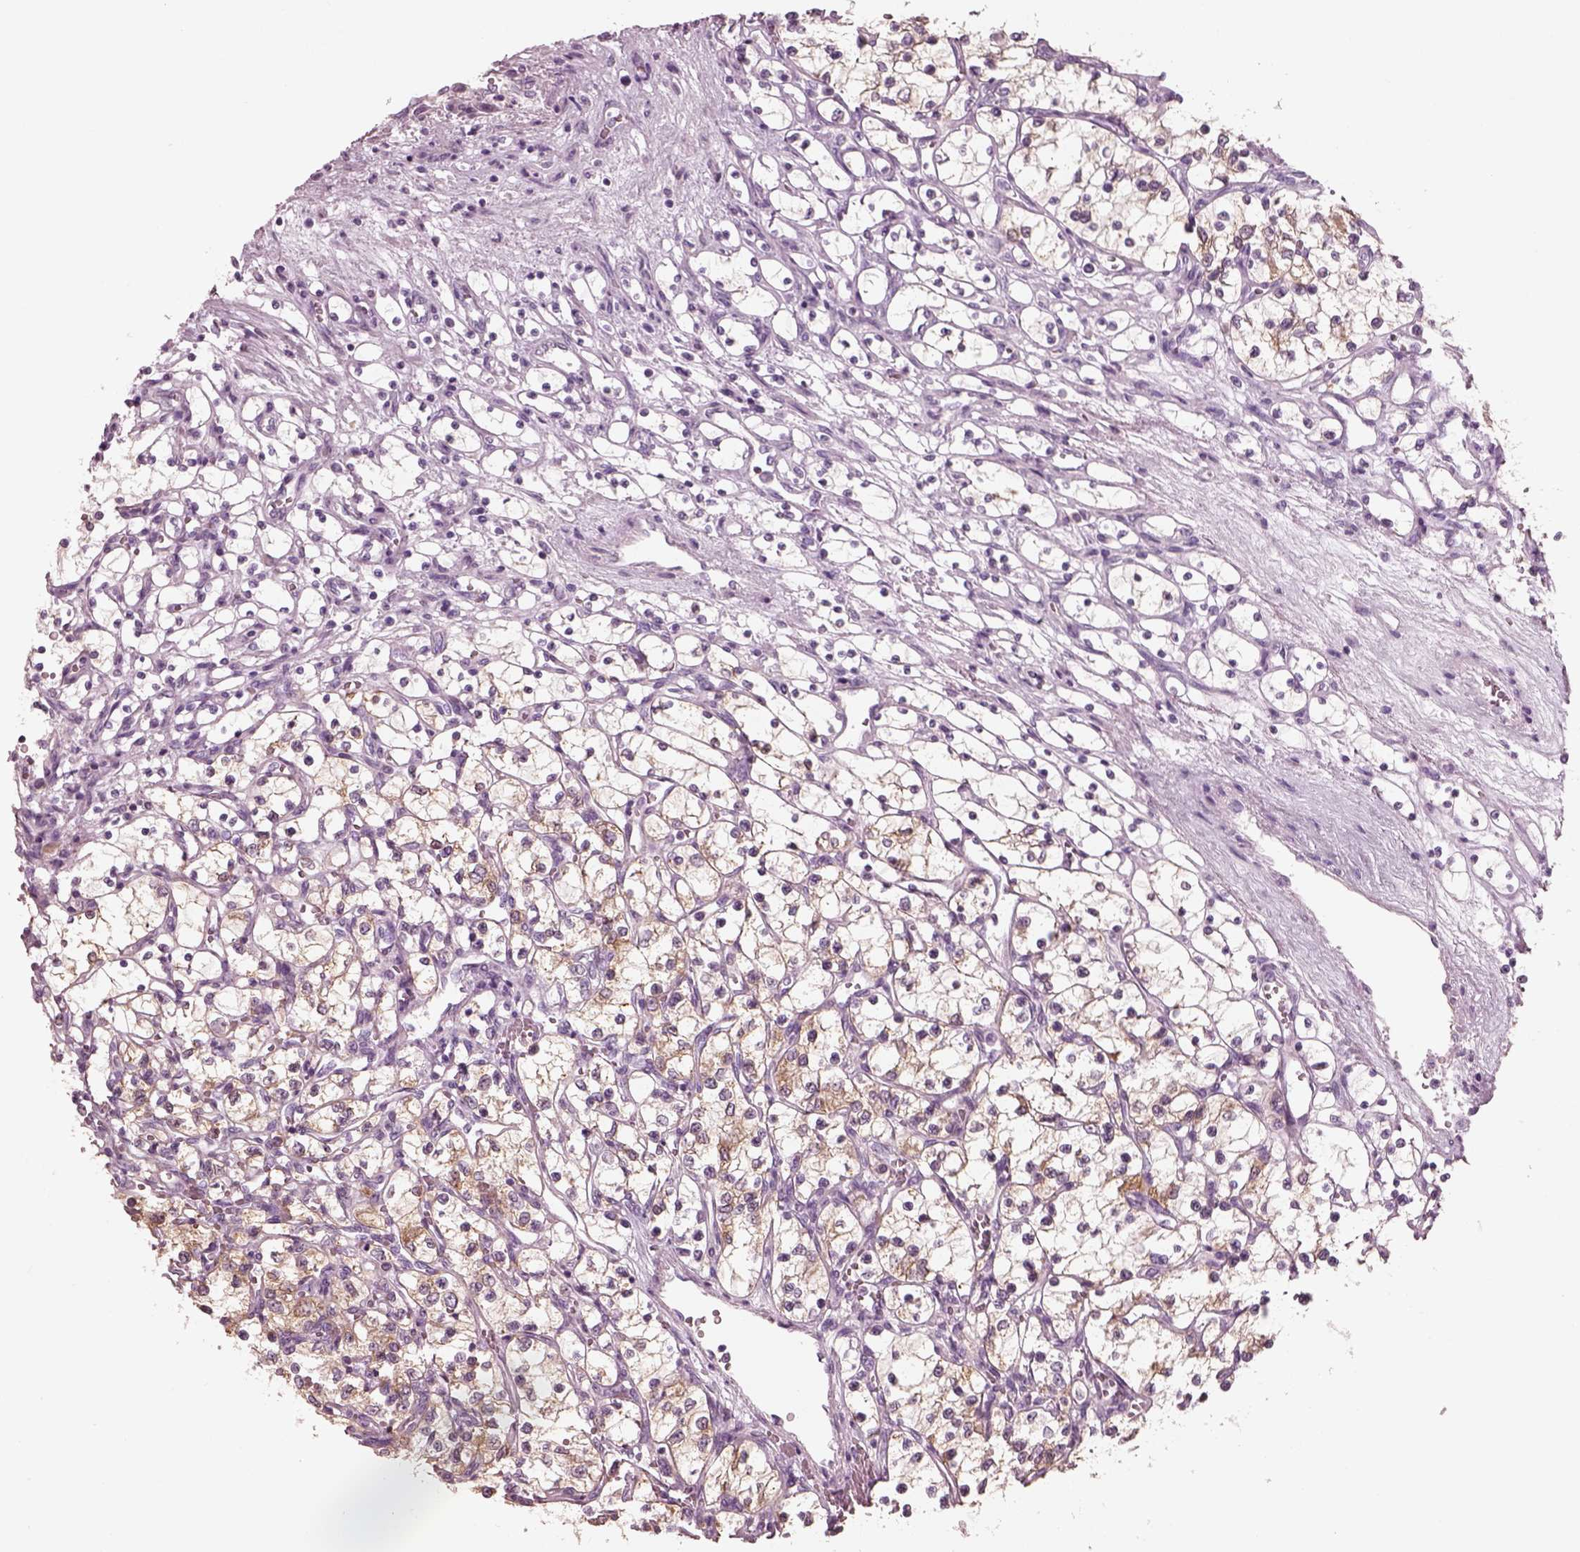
{"staining": {"intensity": "weak", "quantity": "<25%", "location": "cytoplasmic/membranous"}, "tissue": "renal cancer", "cell_type": "Tumor cells", "image_type": "cancer", "snomed": [{"axis": "morphology", "description": "Adenocarcinoma, NOS"}, {"axis": "topography", "description": "Kidney"}], "caption": "This histopathology image is of renal cancer (adenocarcinoma) stained with immunohistochemistry (IHC) to label a protein in brown with the nuclei are counter-stained blue. There is no staining in tumor cells.", "gene": "SLC27A2", "patient": {"sex": "female", "age": 69}}